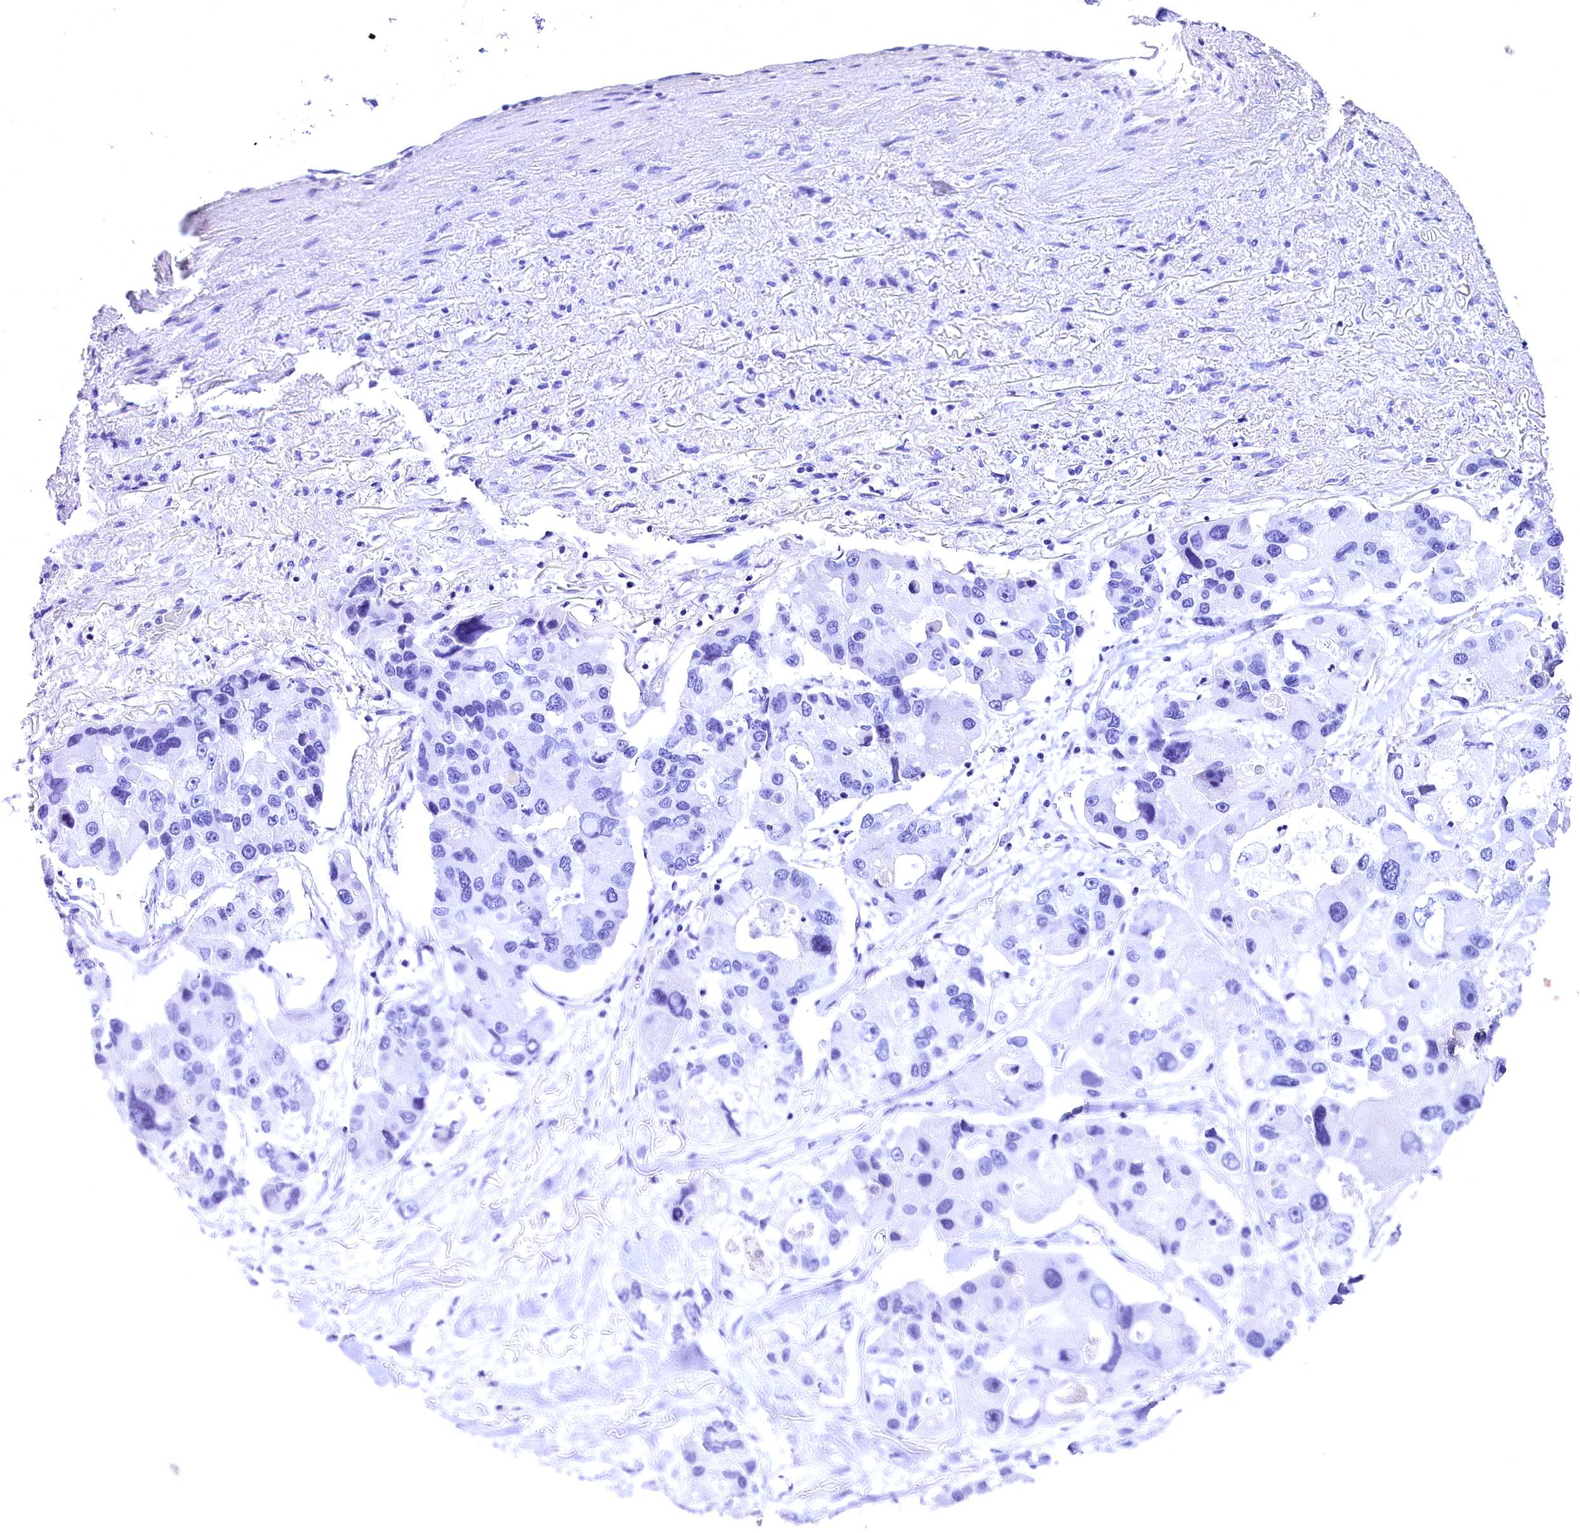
{"staining": {"intensity": "negative", "quantity": "none", "location": "none"}, "tissue": "lung cancer", "cell_type": "Tumor cells", "image_type": "cancer", "snomed": [{"axis": "morphology", "description": "Adenocarcinoma, NOS"}, {"axis": "topography", "description": "Lung"}], "caption": "Immunohistochemistry of human lung cancer demonstrates no positivity in tumor cells.", "gene": "SKIDA1", "patient": {"sex": "female", "age": 54}}